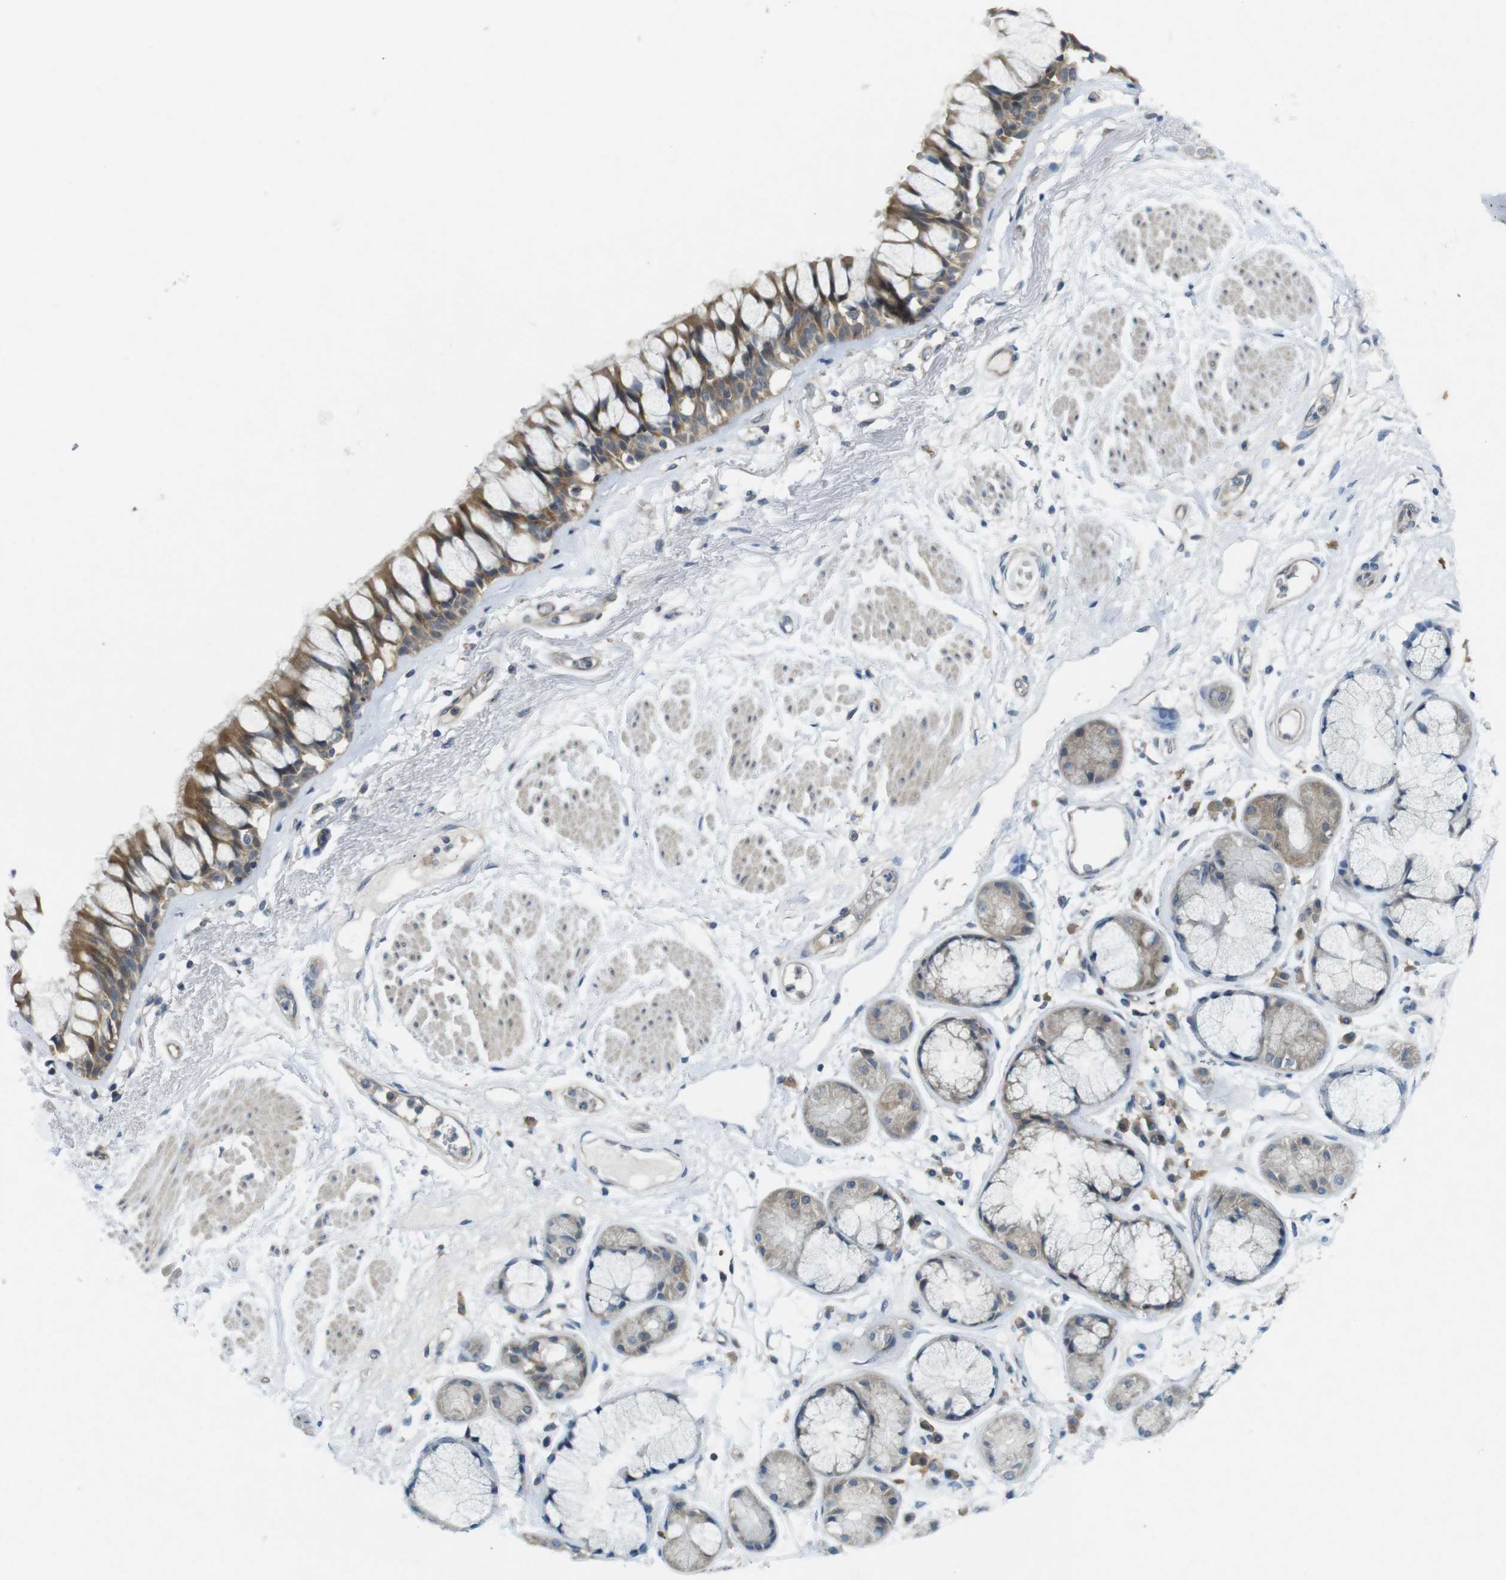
{"staining": {"intensity": "moderate", "quantity": ">75%", "location": "cytoplasmic/membranous"}, "tissue": "bronchus", "cell_type": "Respiratory epithelial cells", "image_type": "normal", "snomed": [{"axis": "morphology", "description": "Normal tissue, NOS"}, {"axis": "topography", "description": "Bronchus"}], "caption": "Immunohistochemistry of benign human bronchus exhibits medium levels of moderate cytoplasmic/membranous staining in about >75% of respiratory epithelial cells.", "gene": "SUGT1", "patient": {"sex": "male", "age": 66}}